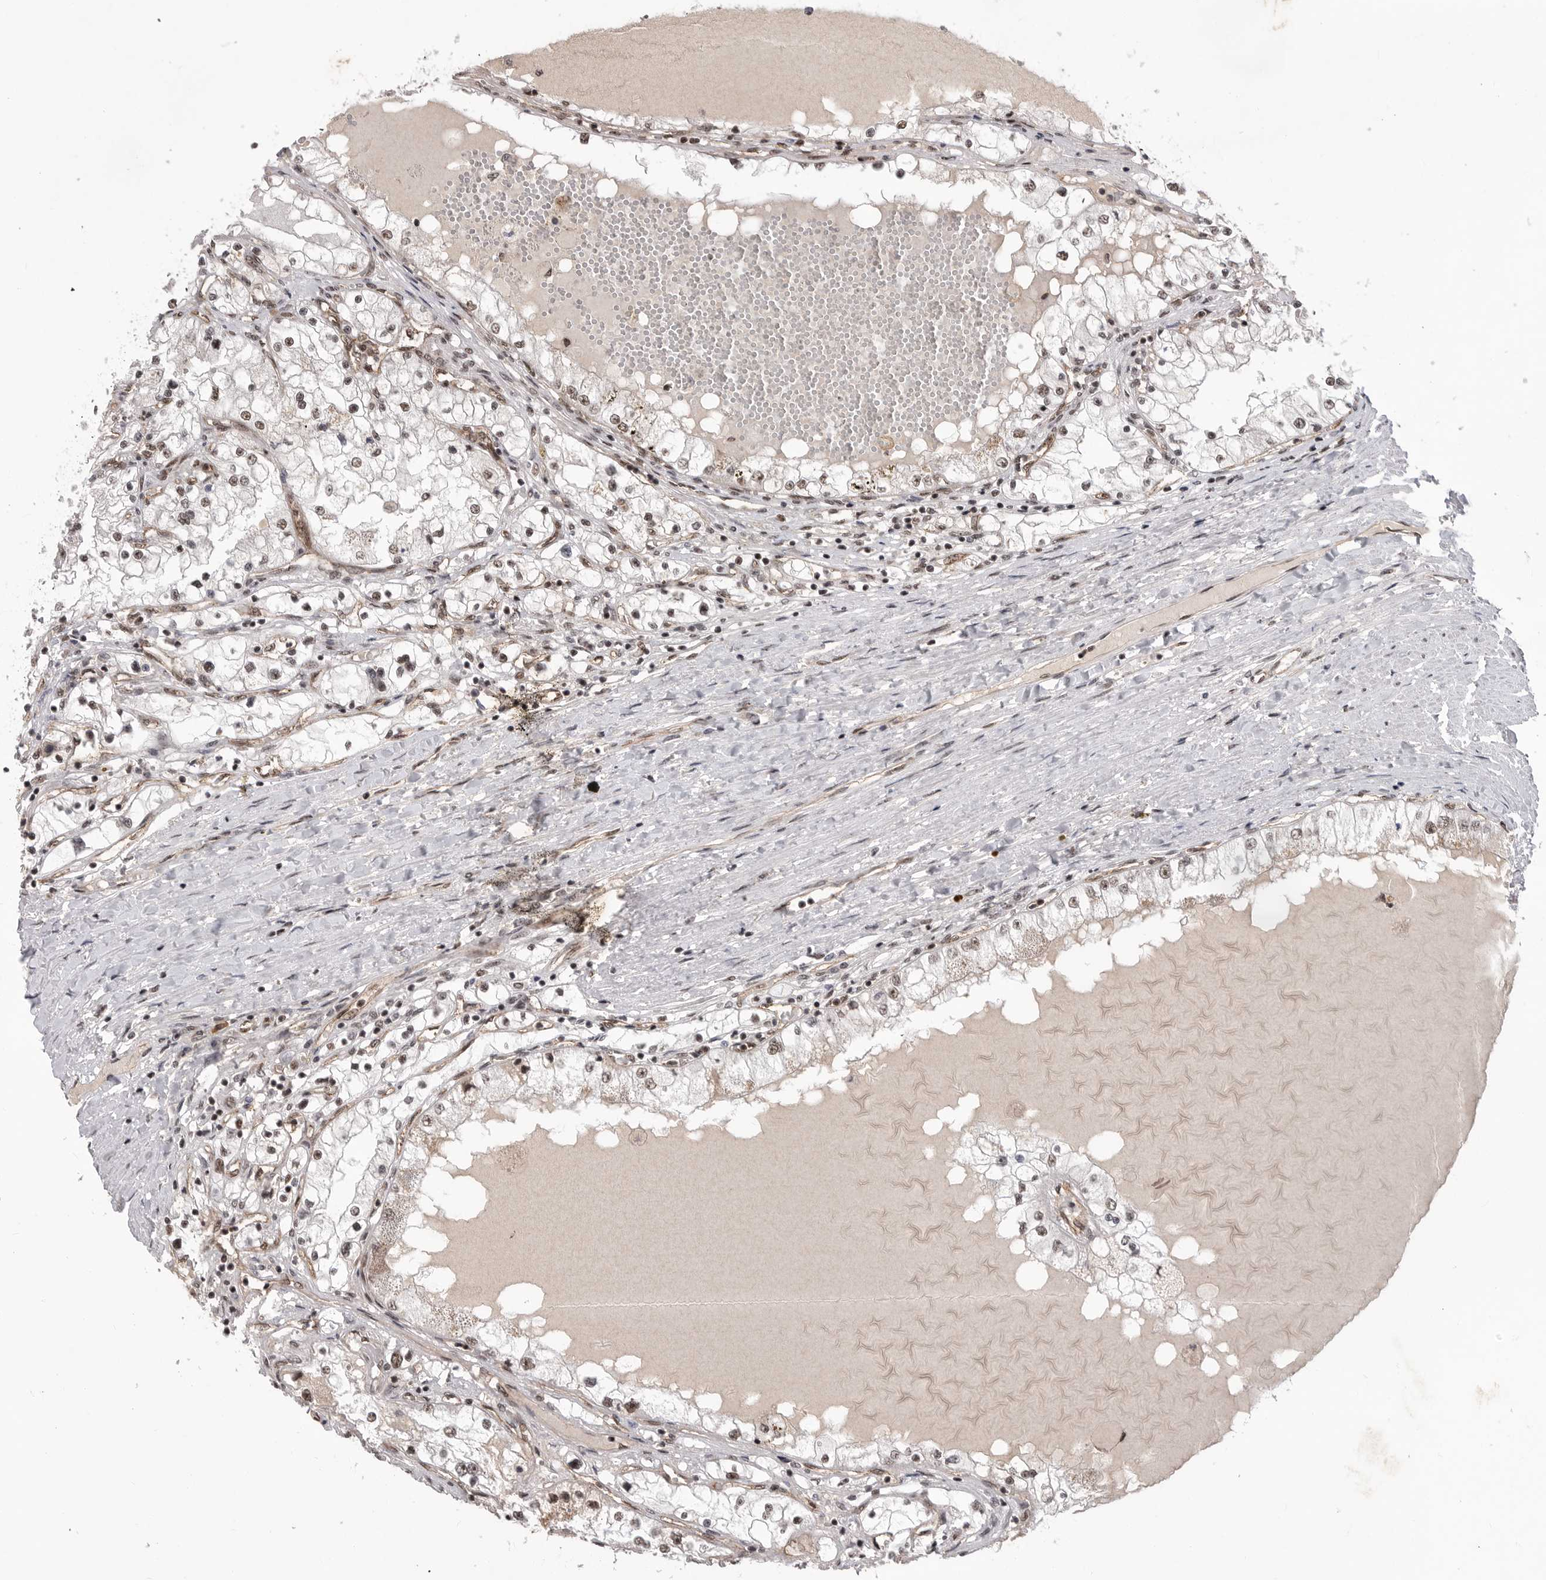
{"staining": {"intensity": "moderate", "quantity": "25%-75%", "location": "nuclear"}, "tissue": "renal cancer", "cell_type": "Tumor cells", "image_type": "cancer", "snomed": [{"axis": "morphology", "description": "Adenocarcinoma, NOS"}, {"axis": "topography", "description": "Kidney"}], "caption": "Immunohistochemical staining of human renal cancer reveals medium levels of moderate nuclear protein staining in approximately 25%-75% of tumor cells. (DAB (3,3'-diaminobenzidine) IHC, brown staining for protein, blue staining for nuclei).", "gene": "PPP1R8", "patient": {"sex": "male", "age": 68}}